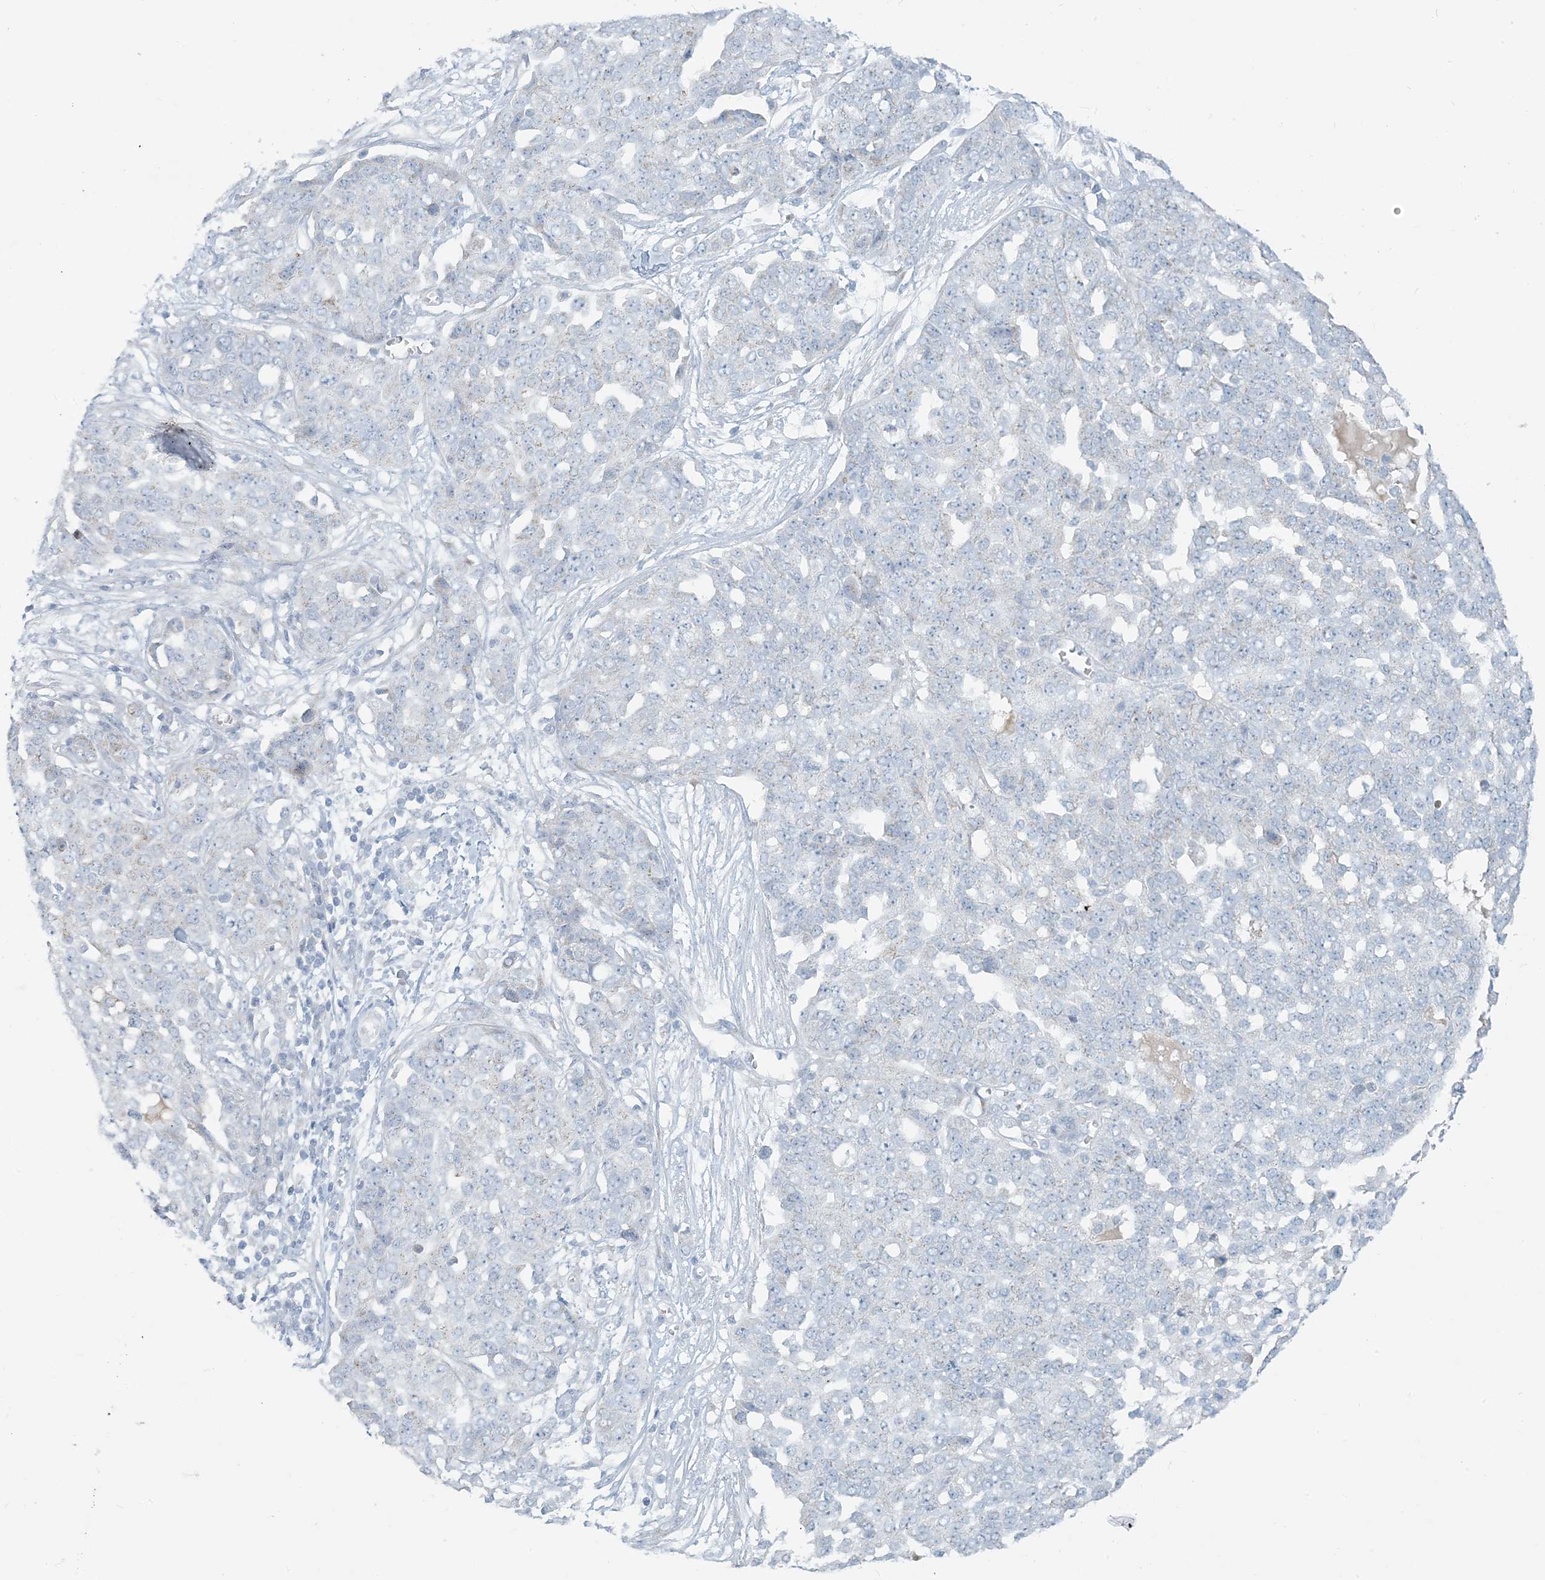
{"staining": {"intensity": "negative", "quantity": "none", "location": "none"}, "tissue": "ovarian cancer", "cell_type": "Tumor cells", "image_type": "cancer", "snomed": [{"axis": "morphology", "description": "Cystadenocarcinoma, serous, NOS"}, {"axis": "topography", "description": "Soft tissue"}, {"axis": "topography", "description": "Ovary"}], "caption": "Ovarian cancer (serous cystadenocarcinoma) was stained to show a protein in brown. There is no significant staining in tumor cells.", "gene": "SCML1", "patient": {"sex": "female", "age": 57}}